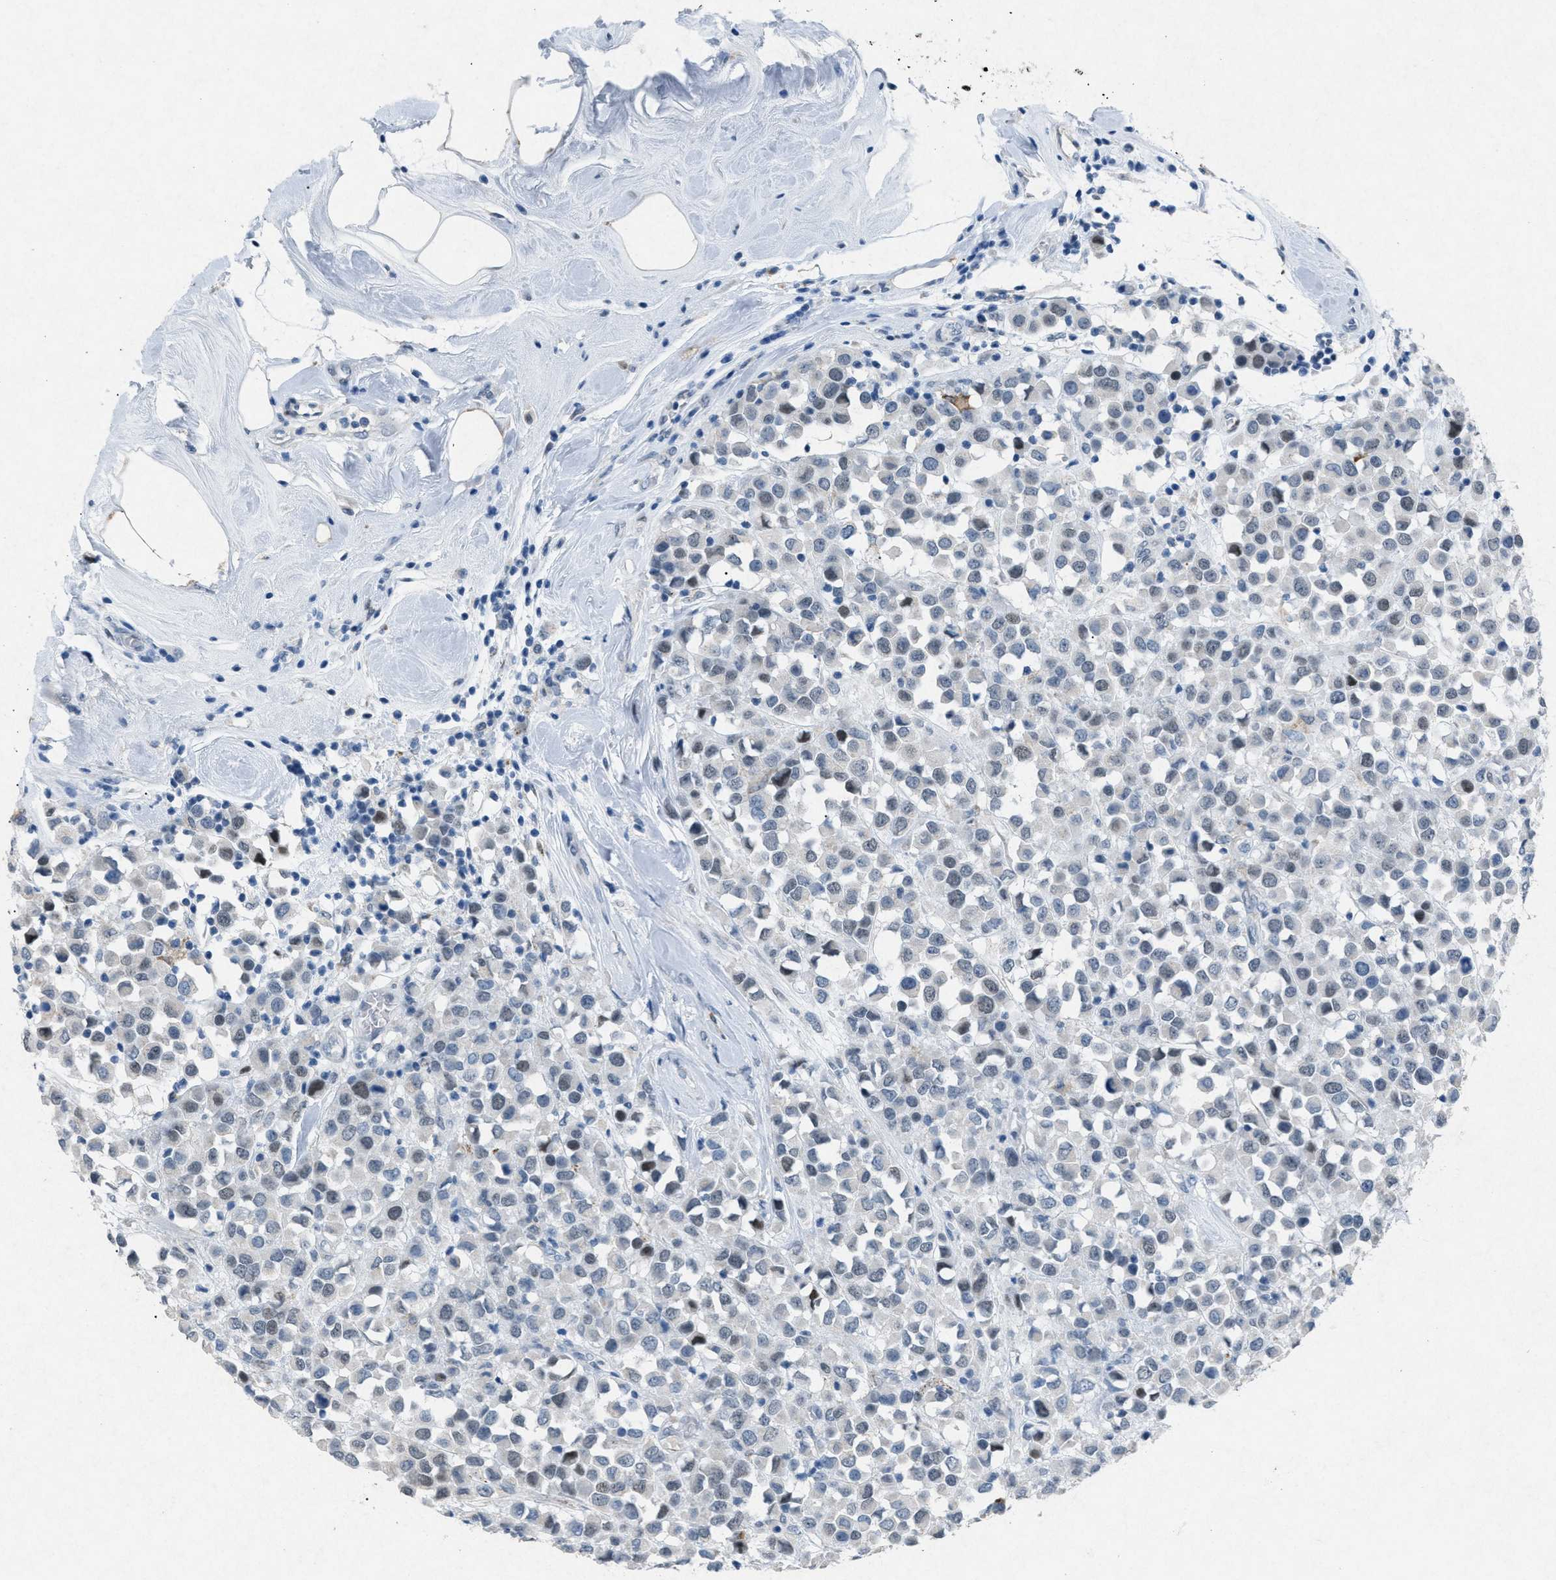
{"staining": {"intensity": "negative", "quantity": "none", "location": "none"}, "tissue": "breast cancer", "cell_type": "Tumor cells", "image_type": "cancer", "snomed": [{"axis": "morphology", "description": "Duct carcinoma"}, {"axis": "topography", "description": "Breast"}], "caption": "Immunohistochemical staining of breast cancer exhibits no significant staining in tumor cells.", "gene": "TASOR", "patient": {"sex": "female", "age": 61}}